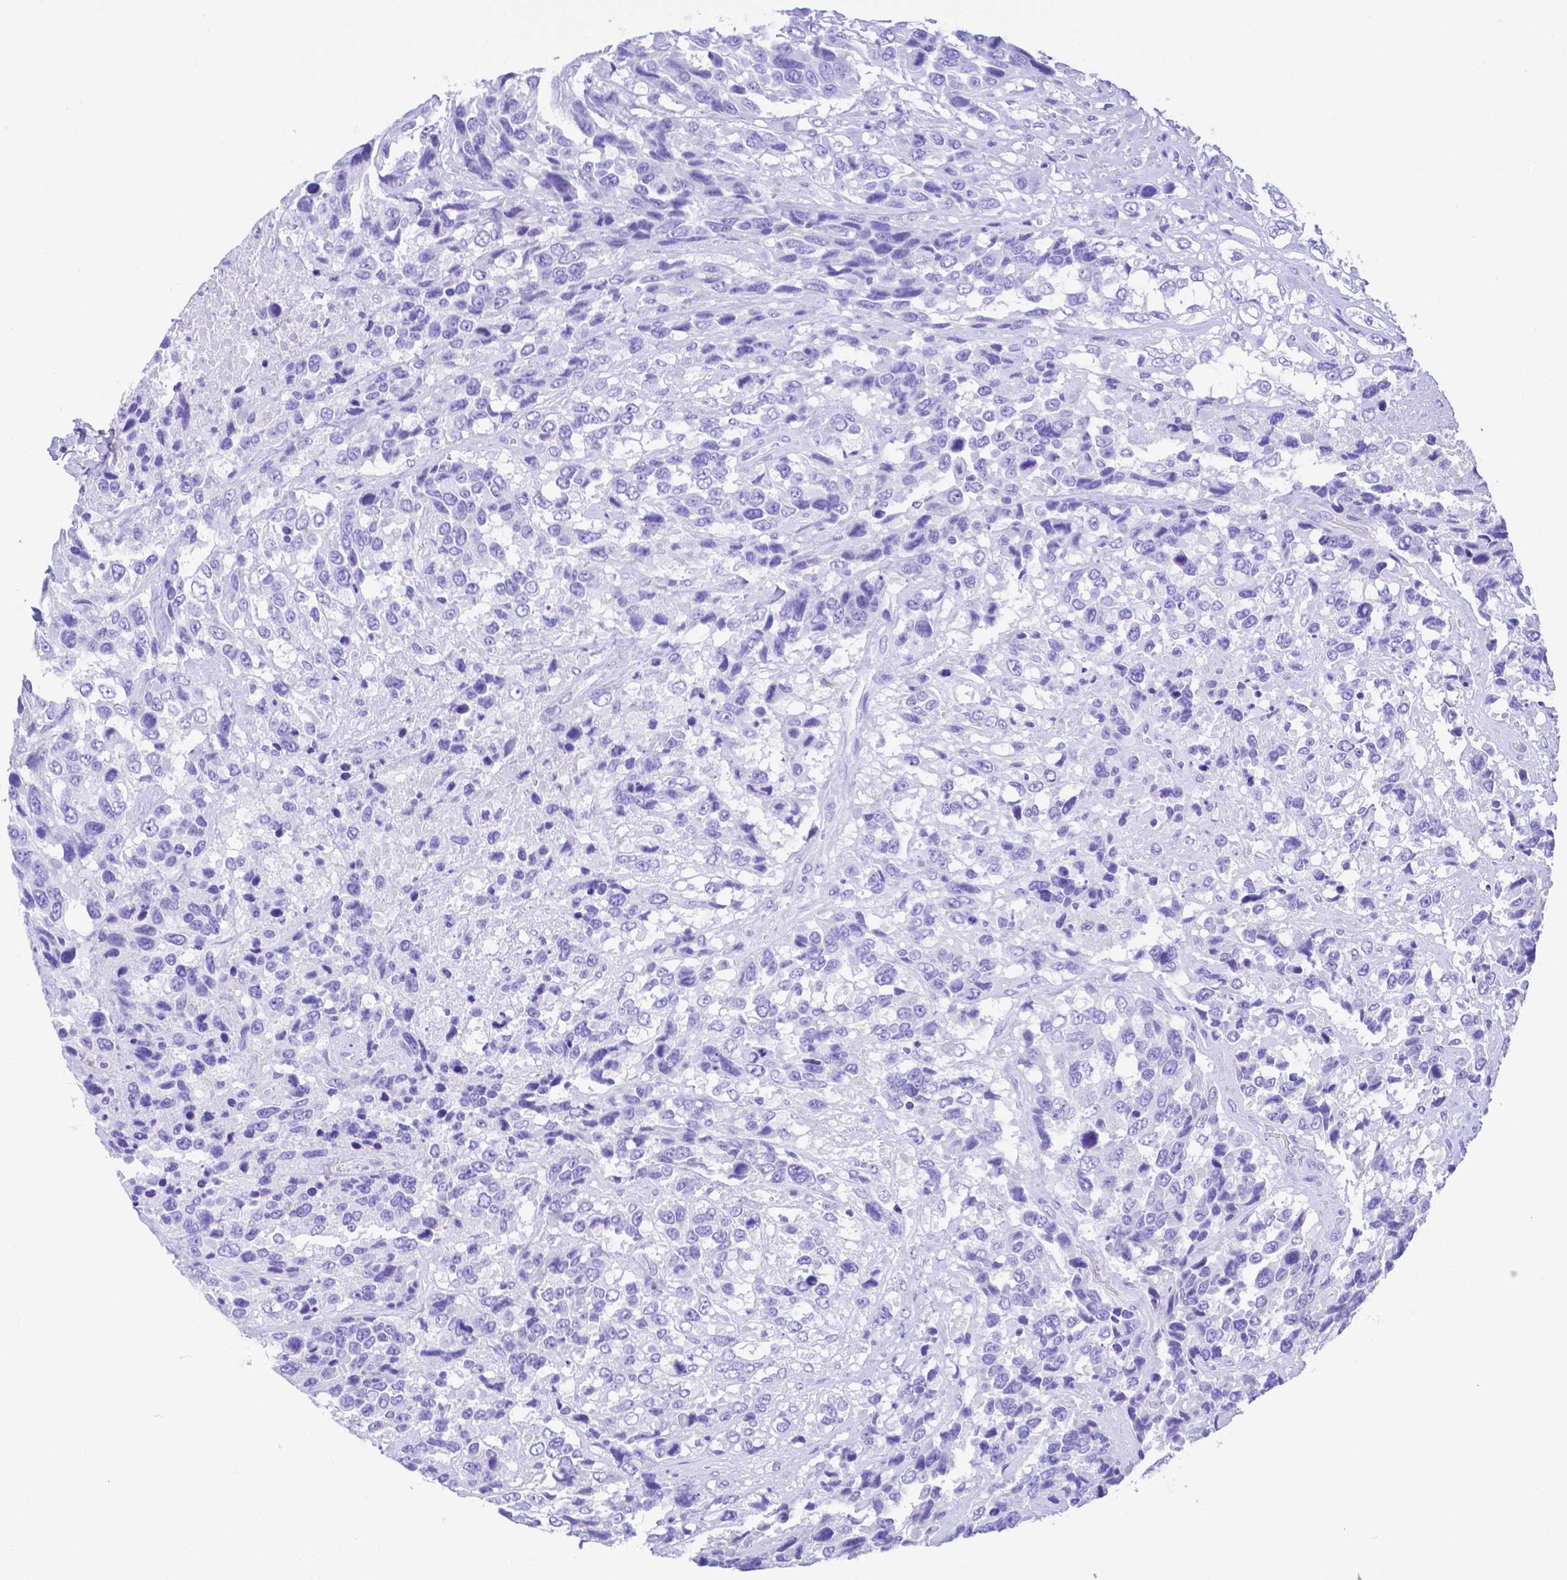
{"staining": {"intensity": "negative", "quantity": "none", "location": "none"}, "tissue": "urothelial cancer", "cell_type": "Tumor cells", "image_type": "cancer", "snomed": [{"axis": "morphology", "description": "Urothelial carcinoma, High grade"}, {"axis": "topography", "description": "Urinary bladder"}], "caption": "High power microscopy micrograph of an IHC photomicrograph of urothelial carcinoma (high-grade), revealing no significant expression in tumor cells.", "gene": "SMR3A", "patient": {"sex": "female", "age": 70}}